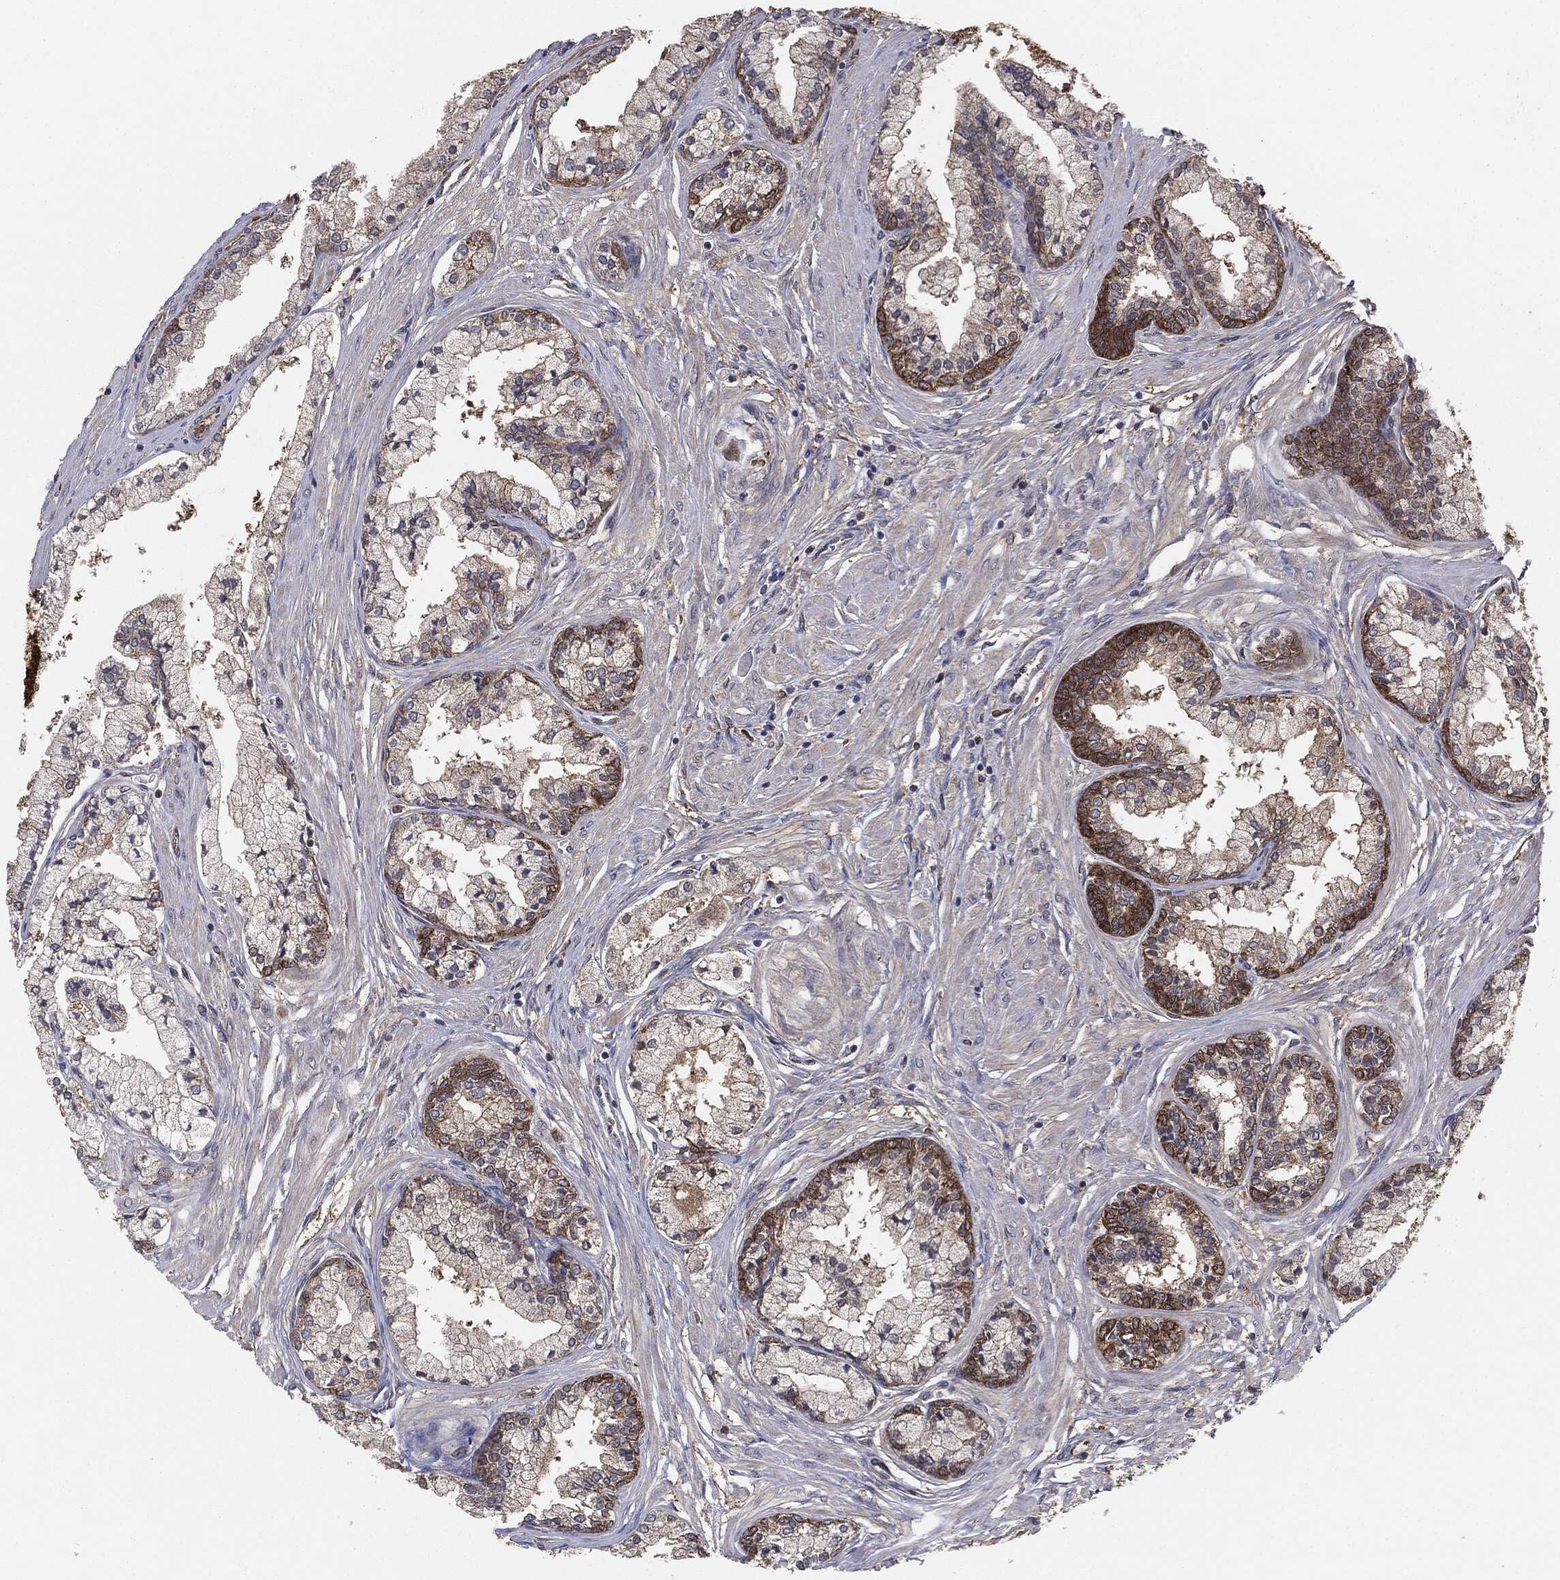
{"staining": {"intensity": "moderate", "quantity": "25%-75%", "location": "cytoplasmic/membranous"}, "tissue": "prostate cancer", "cell_type": "Tumor cells", "image_type": "cancer", "snomed": [{"axis": "morphology", "description": "Adenocarcinoma, High grade"}, {"axis": "topography", "description": "Prostate"}], "caption": "This histopathology image reveals IHC staining of prostate cancer, with medium moderate cytoplasmic/membranous expression in about 25%-75% of tumor cells.", "gene": "NME1", "patient": {"sex": "male", "age": 66}}